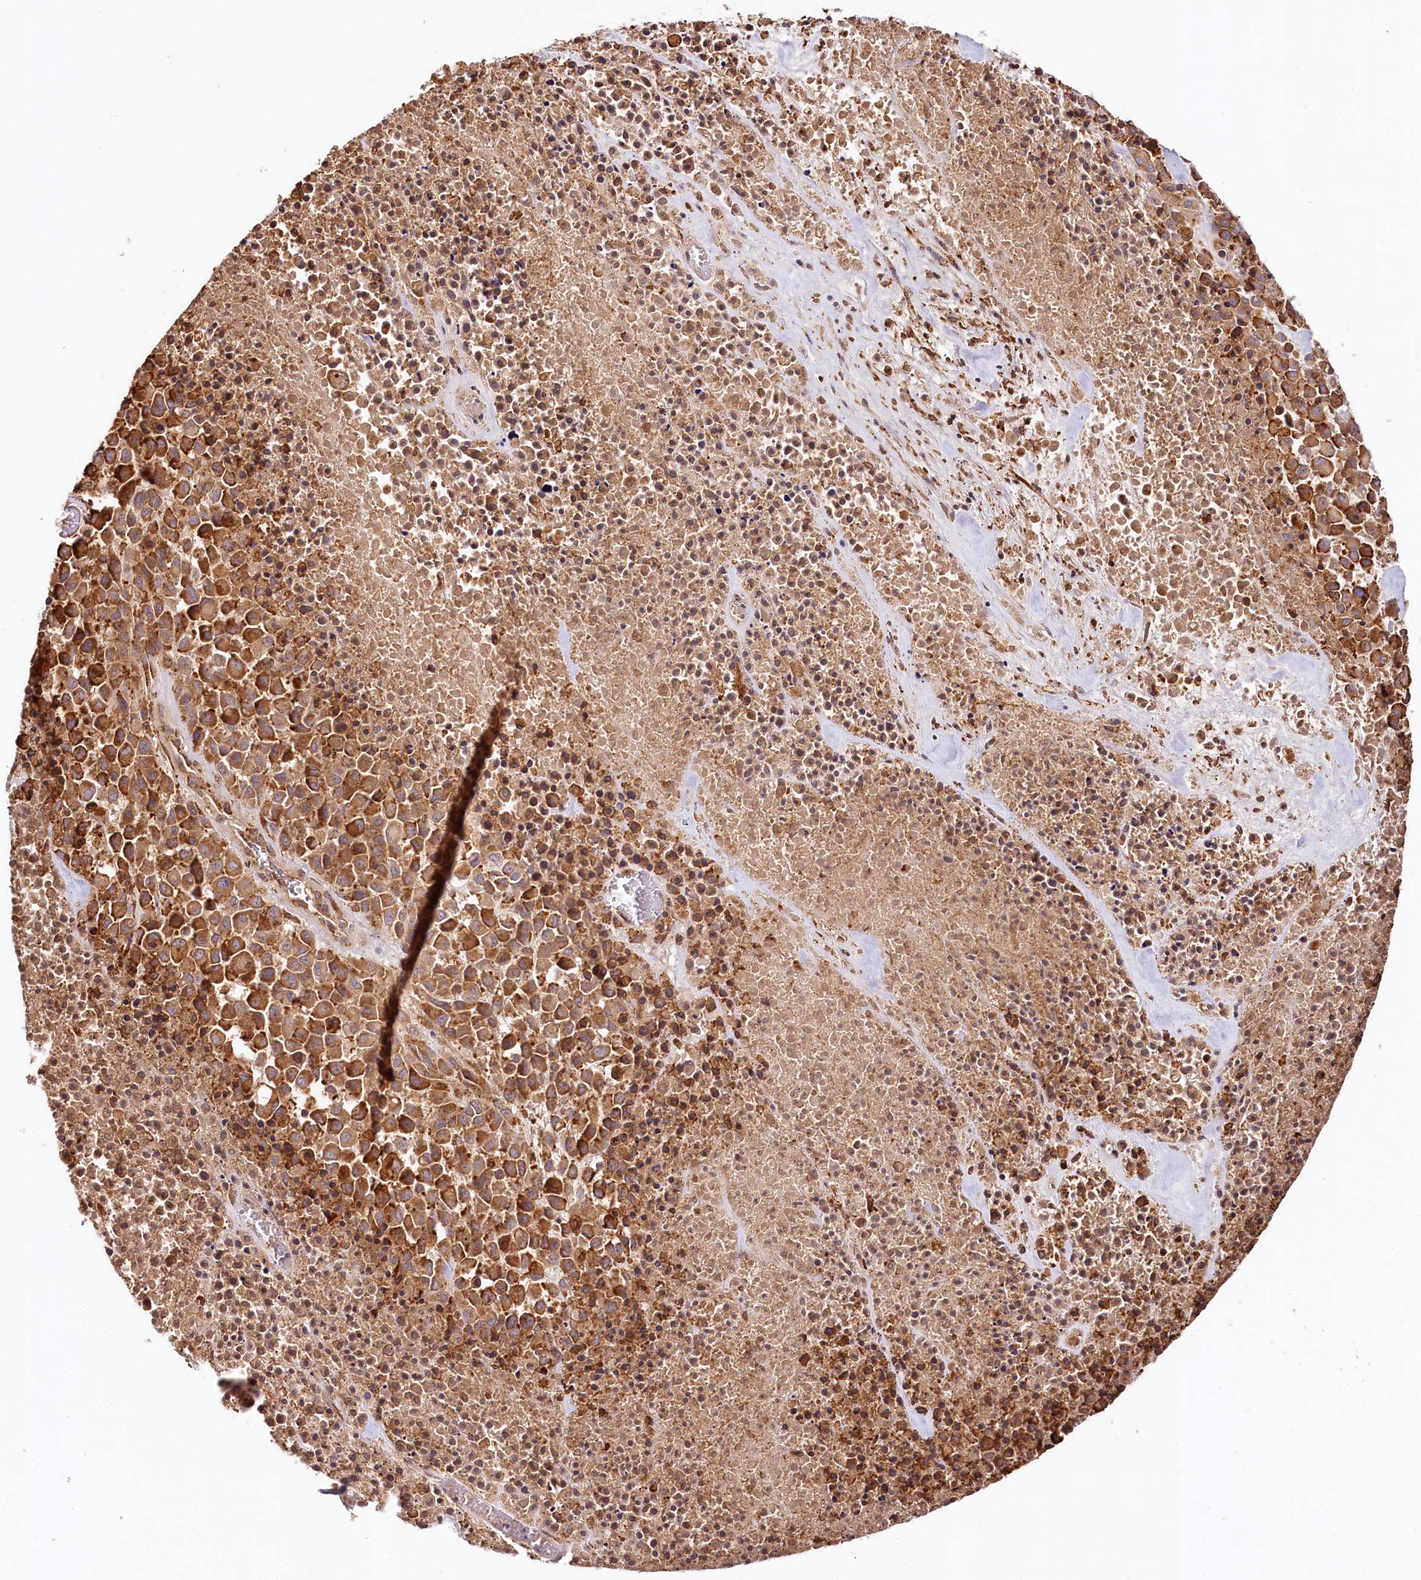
{"staining": {"intensity": "strong", "quantity": ">75%", "location": "cytoplasmic/membranous"}, "tissue": "melanoma", "cell_type": "Tumor cells", "image_type": "cancer", "snomed": [{"axis": "morphology", "description": "Malignant melanoma, Metastatic site"}, {"axis": "topography", "description": "Skin"}], "caption": "Immunohistochemical staining of human malignant melanoma (metastatic site) demonstrates strong cytoplasmic/membranous protein expression in approximately >75% of tumor cells.", "gene": "VEGFA", "patient": {"sex": "female", "age": 81}}